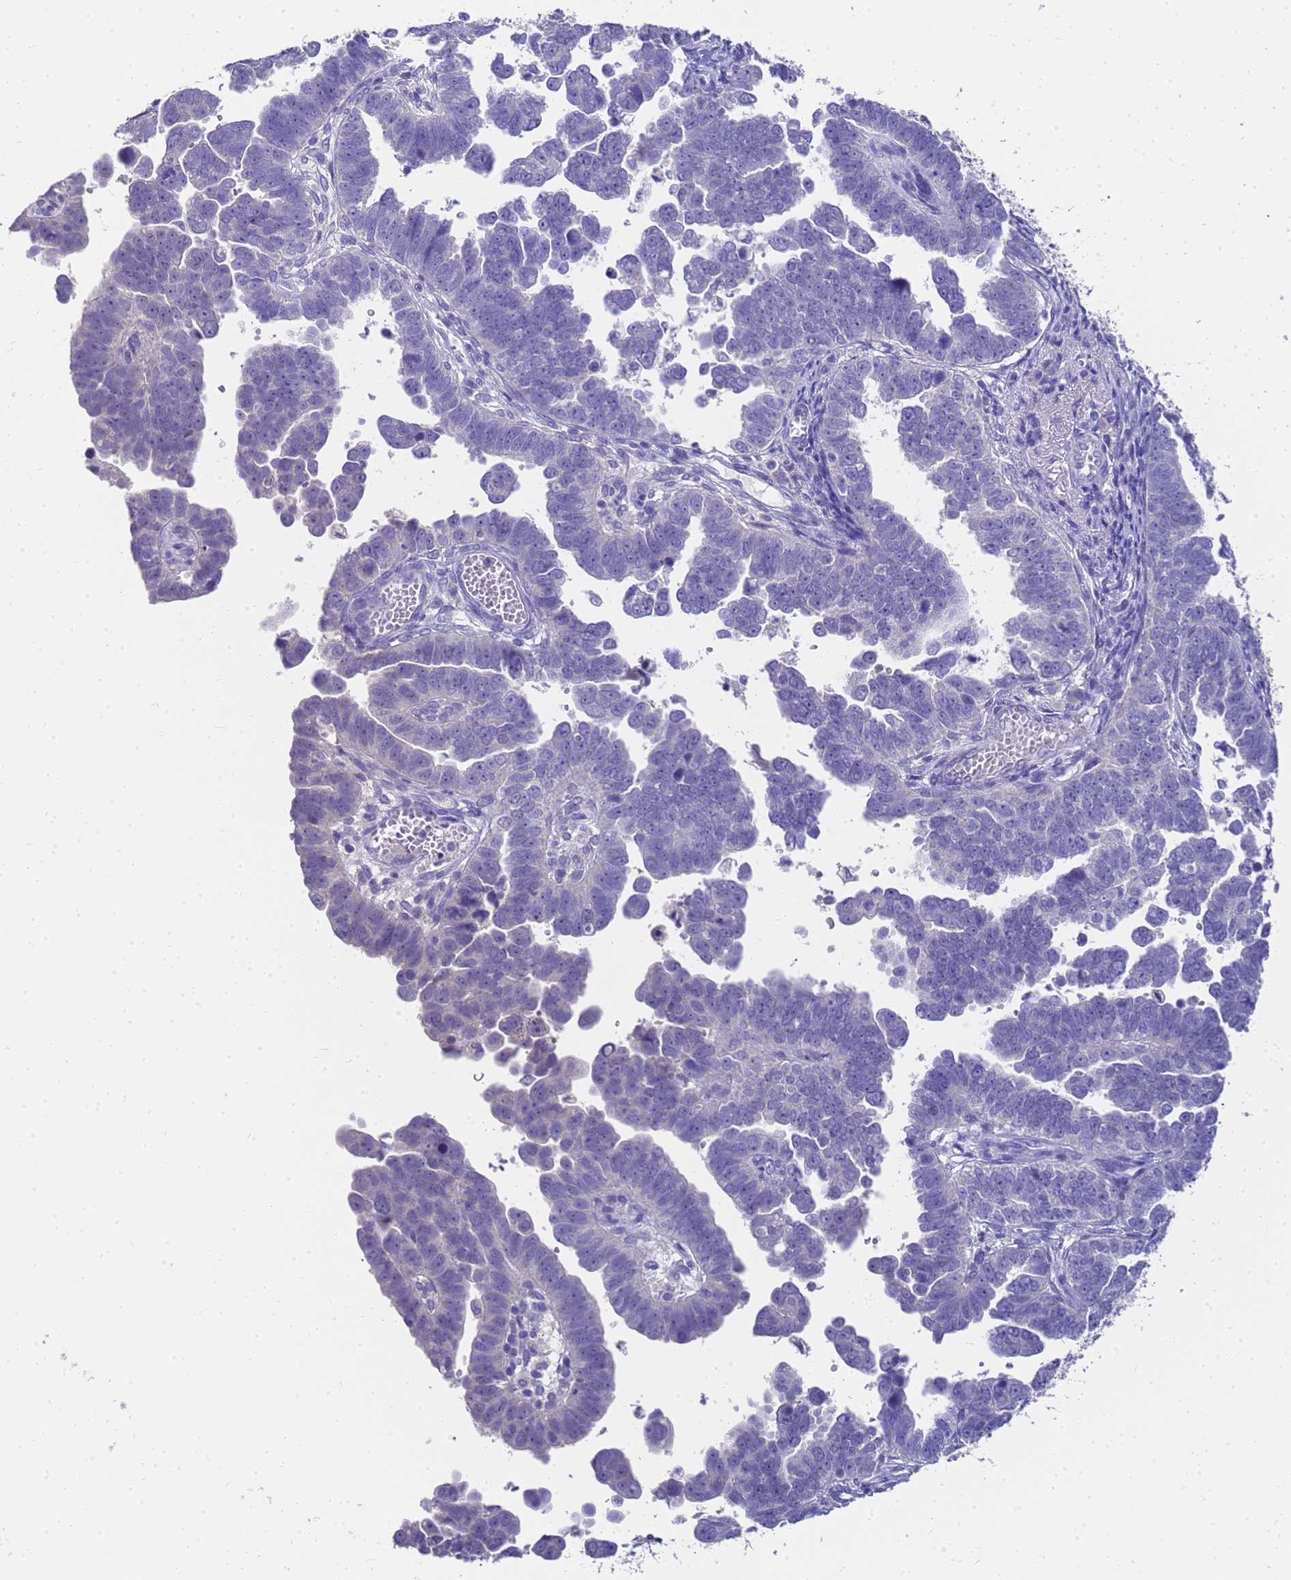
{"staining": {"intensity": "negative", "quantity": "none", "location": "none"}, "tissue": "endometrial cancer", "cell_type": "Tumor cells", "image_type": "cancer", "snomed": [{"axis": "morphology", "description": "Adenocarcinoma, NOS"}, {"axis": "topography", "description": "Endometrium"}], "caption": "DAB (3,3'-diaminobenzidine) immunohistochemical staining of human endometrial adenocarcinoma exhibits no significant staining in tumor cells.", "gene": "MS4A13", "patient": {"sex": "female", "age": 75}}